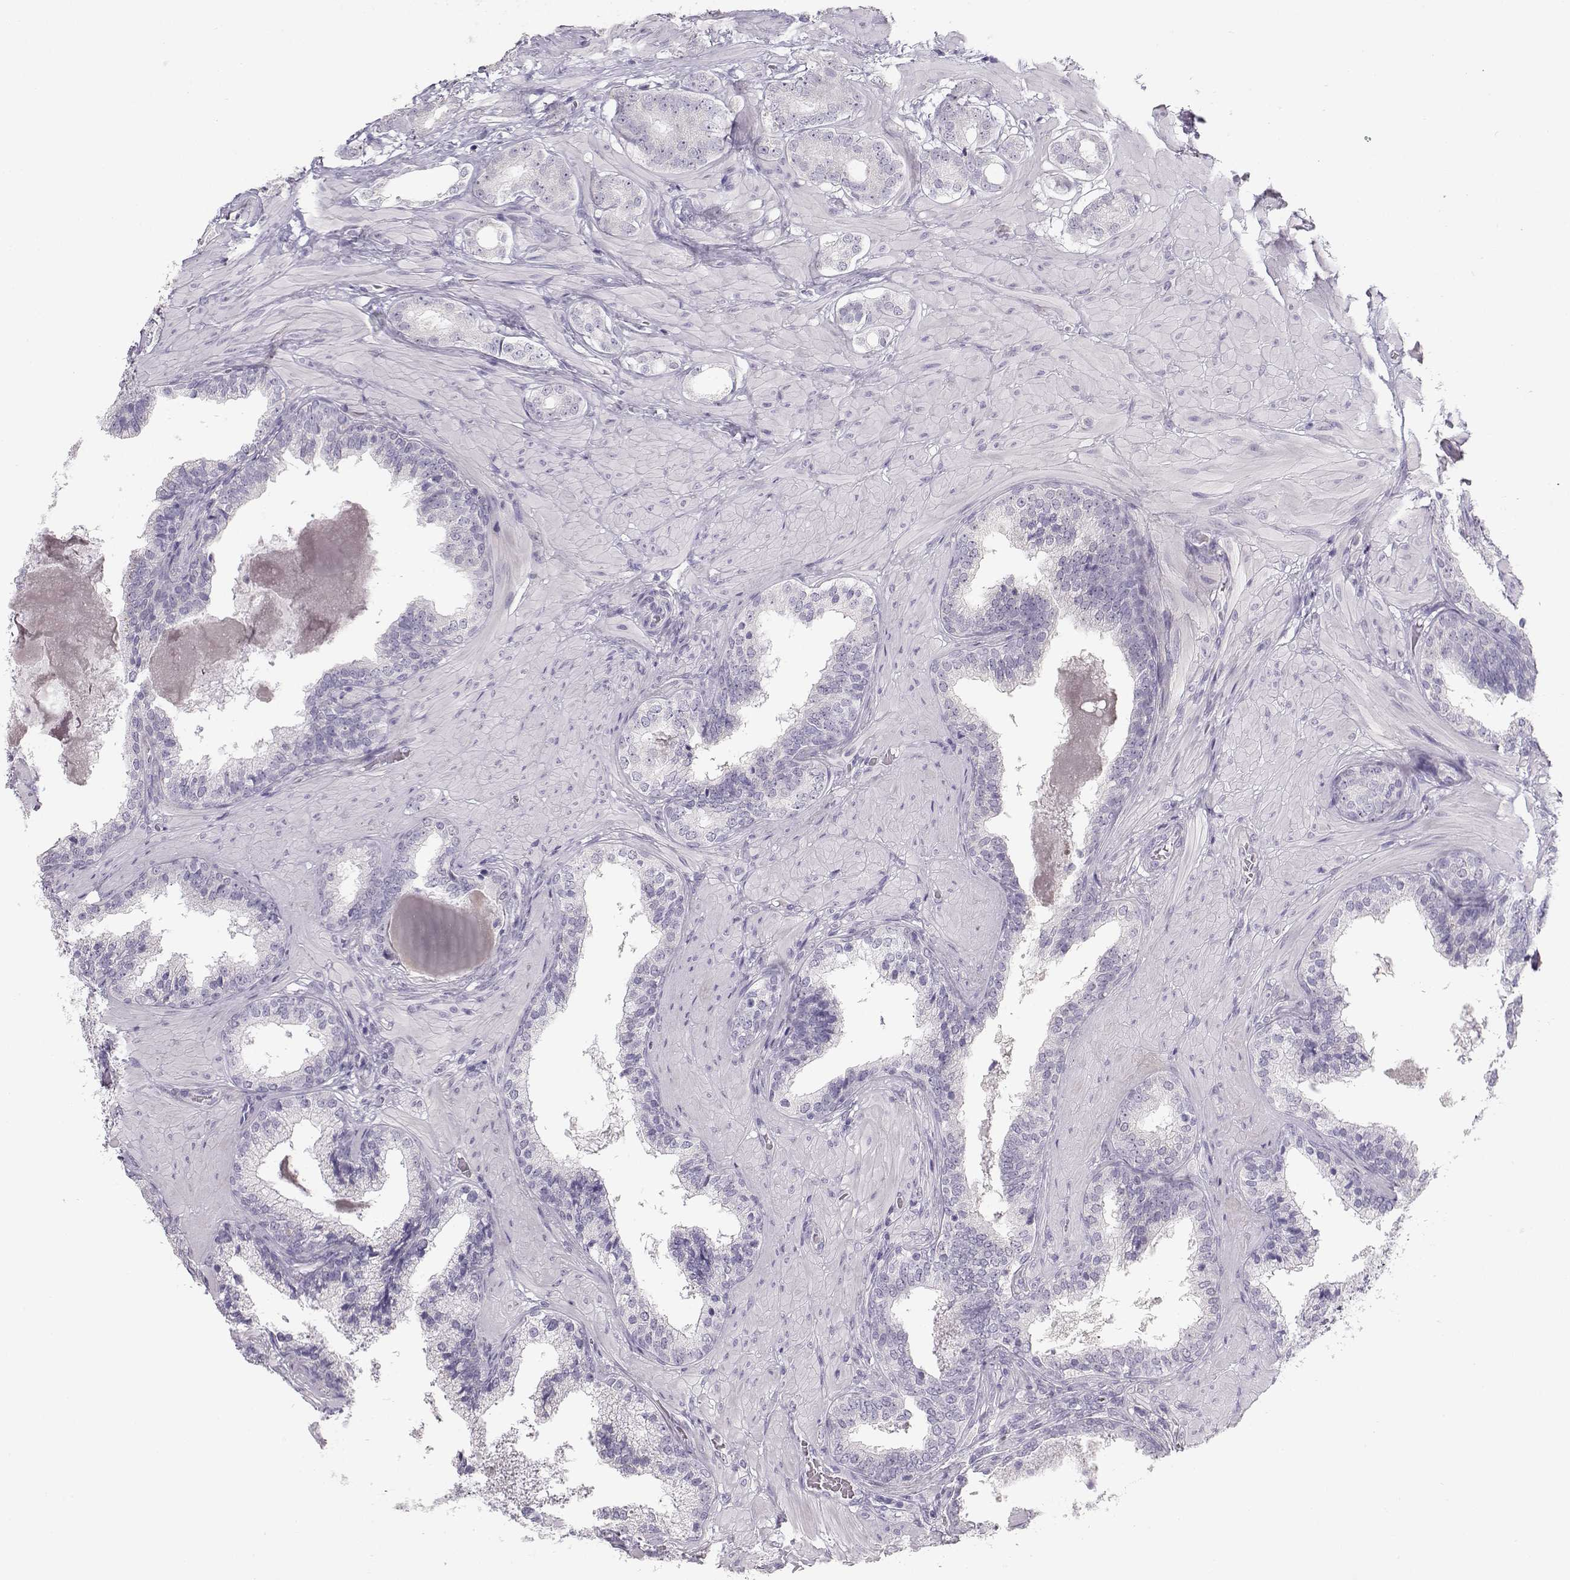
{"staining": {"intensity": "negative", "quantity": "none", "location": "none"}, "tissue": "prostate cancer", "cell_type": "Tumor cells", "image_type": "cancer", "snomed": [{"axis": "morphology", "description": "Adenocarcinoma, Low grade"}, {"axis": "topography", "description": "Prostate"}], "caption": "A photomicrograph of human low-grade adenocarcinoma (prostate) is negative for staining in tumor cells.", "gene": "NUTM1", "patient": {"sex": "male", "age": 60}}